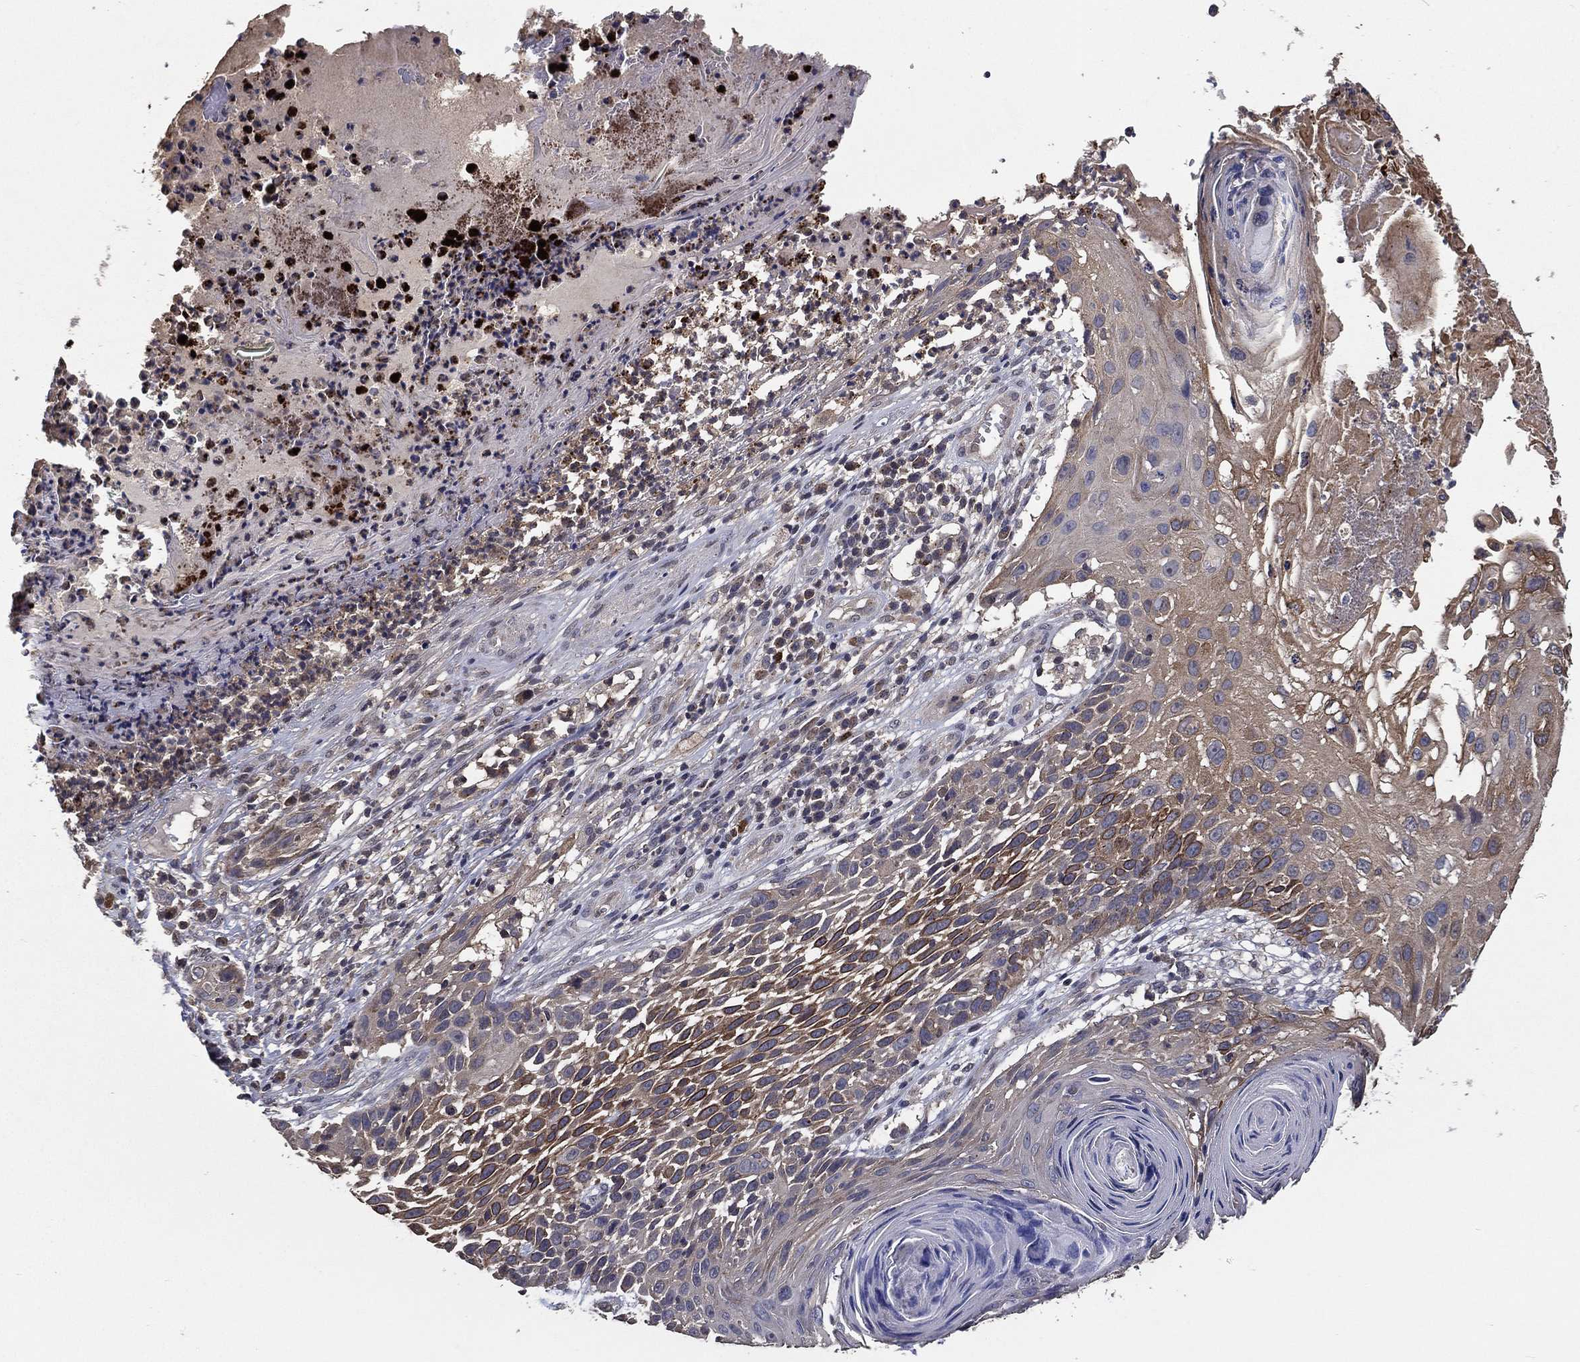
{"staining": {"intensity": "moderate", "quantity": "<25%", "location": "cytoplasmic/membranous"}, "tissue": "skin cancer", "cell_type": "Tumor cells", "image_type": "cancer", "snomed": [{"axis": "morphology", "description": "Squamous cell carcinoma, NOS"}, {"axis": "topography", "description": "Skin"}], "caption": "Brown immunohistochemical staining in squamous cell carcinoma (skin) exhibits moderate cytoplasmic/membranous expression in about <25% of tumor cells.", "gene": "PCNT", "patient": {"sex": "male", "age": 92}}